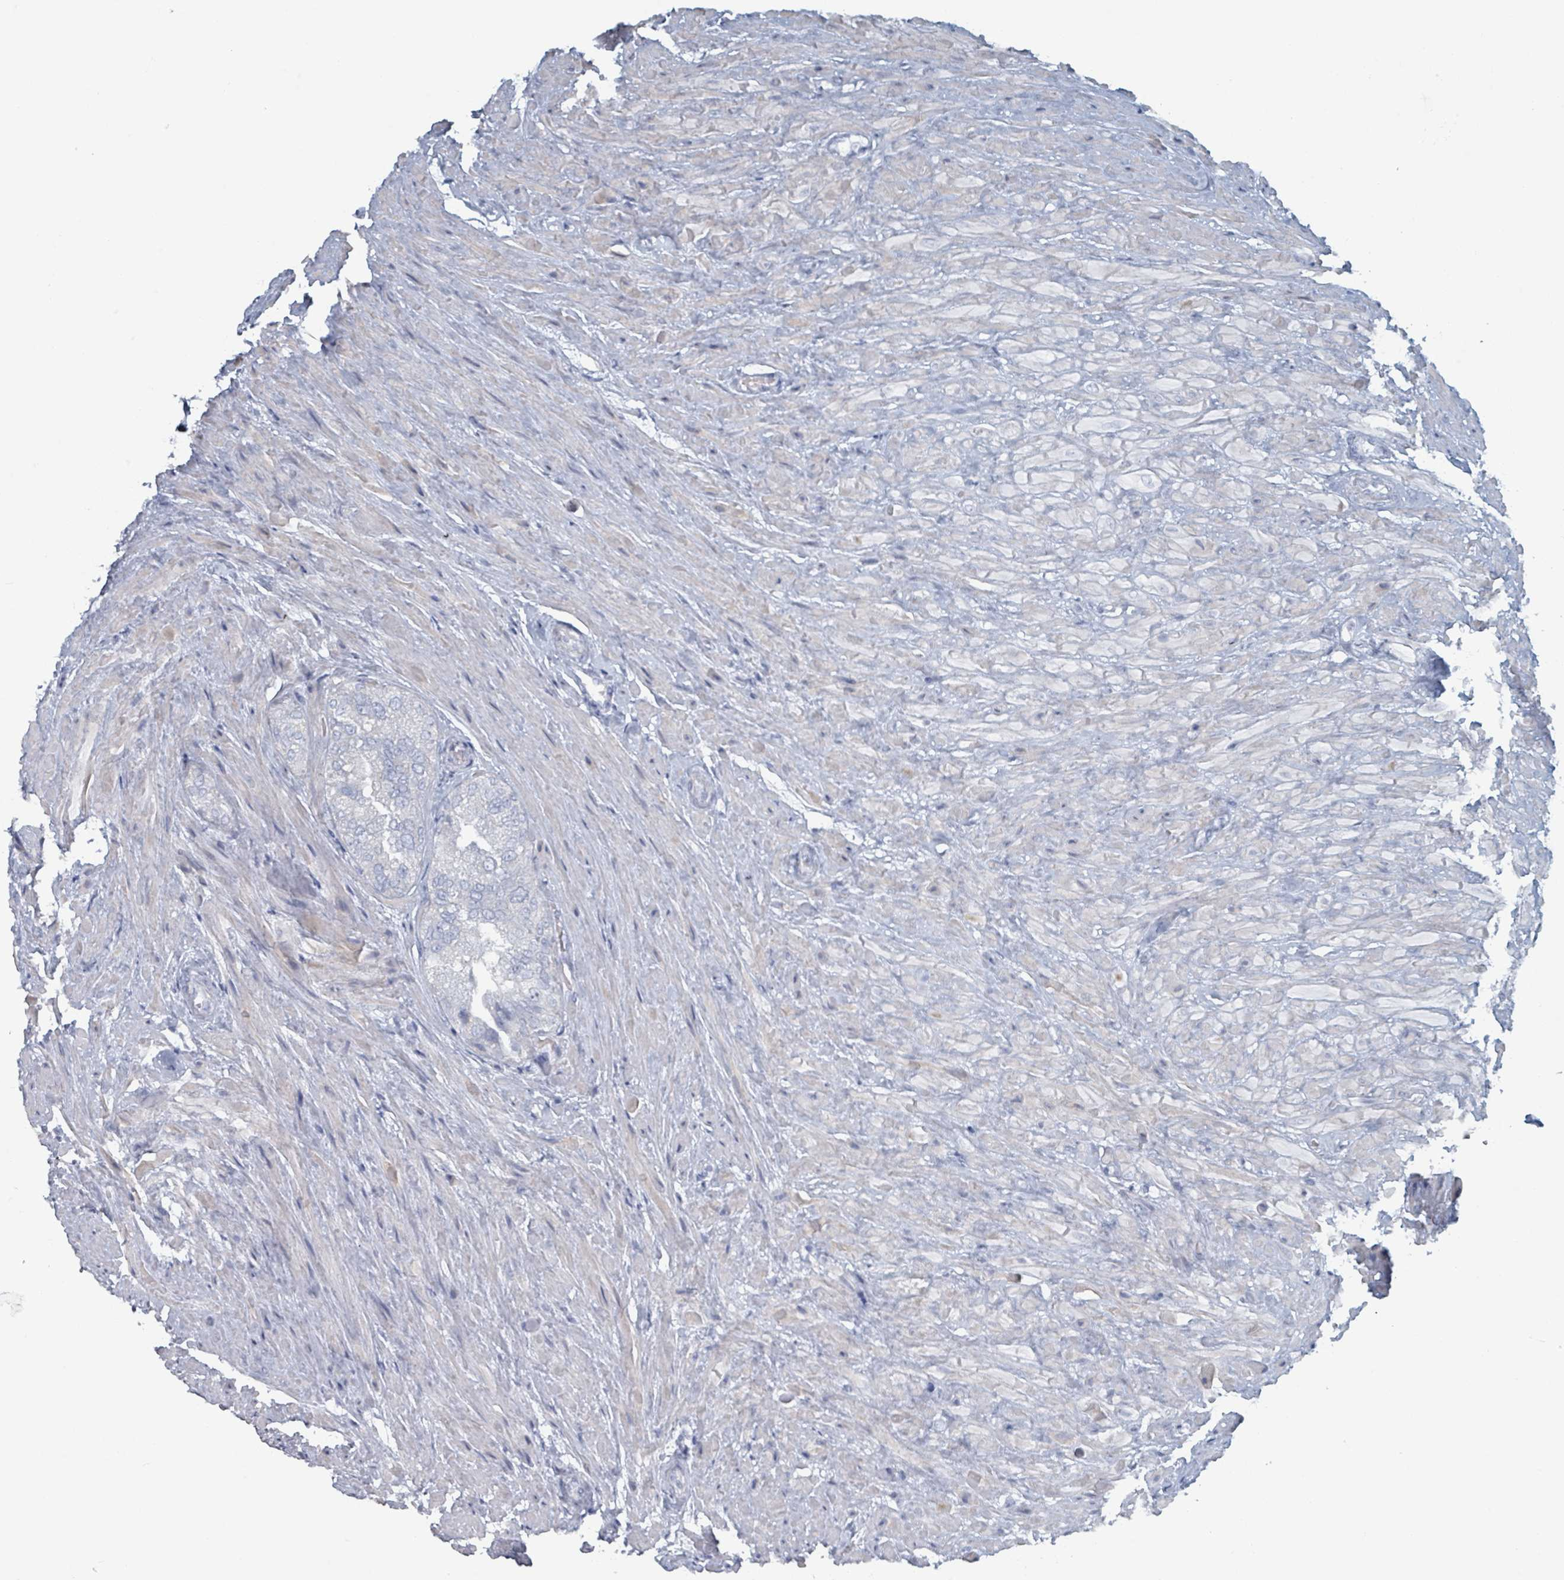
{"staining": {"intensity": "negative", "quantity": "none", "location": "none"}, "tissue": "seminal vesicle", "cell_type": "Glandular cells", "image_type": "normal", "snomed": [{"axis": "morphology", "description": "Normal tissue, NOS"}, {"axis": "topography", "description": "Seminal veicle"}, {"axis": "topography", "description": "Peripheral nerve tissue"}], "caption": "High power microscopy histopathology image of an immunohistochemistry (IHC) photomicrograph of unremarkable seminal vesicle, revealing no significant expression in glandular cells.", "gene": "HEATR5A", "patient": {"sex": "male", "age": 63}}